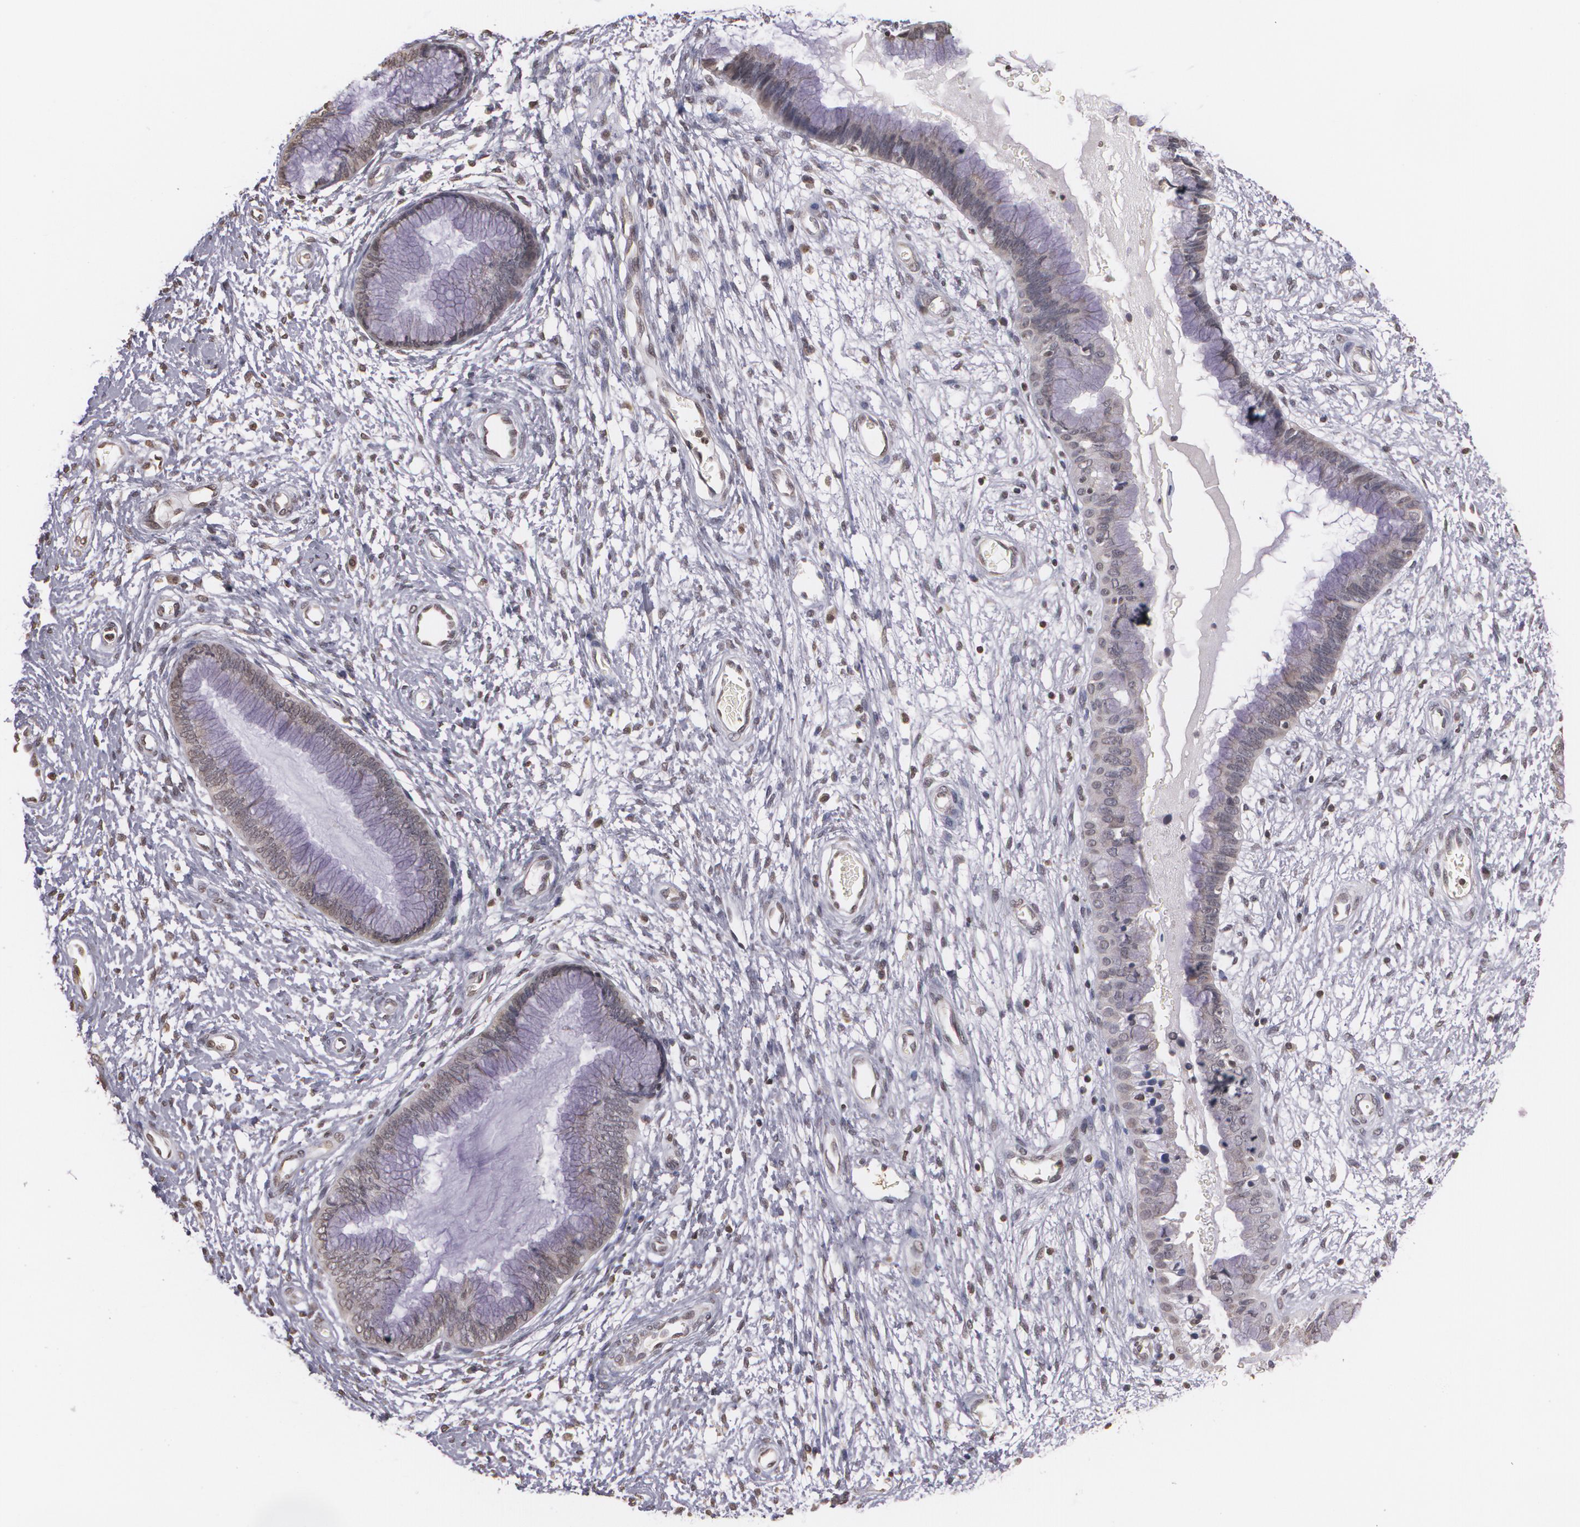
{"staining": {"intensity": "negative", "quantity": "none", "location": "none"}, "tissue": "cervix", "cell_type": "Glandular cells", "image_type": "normal", "snomed": [{"axis": "morphology", "description": "Normal tissue, NOS"}, {"axis": "topography", "description": "Cervix"}], "caption": "The image displays no staining of glandular cells in unremarkable cervix.", "gene": "THRB", "patient": {"sex": "female", "age": 55}}